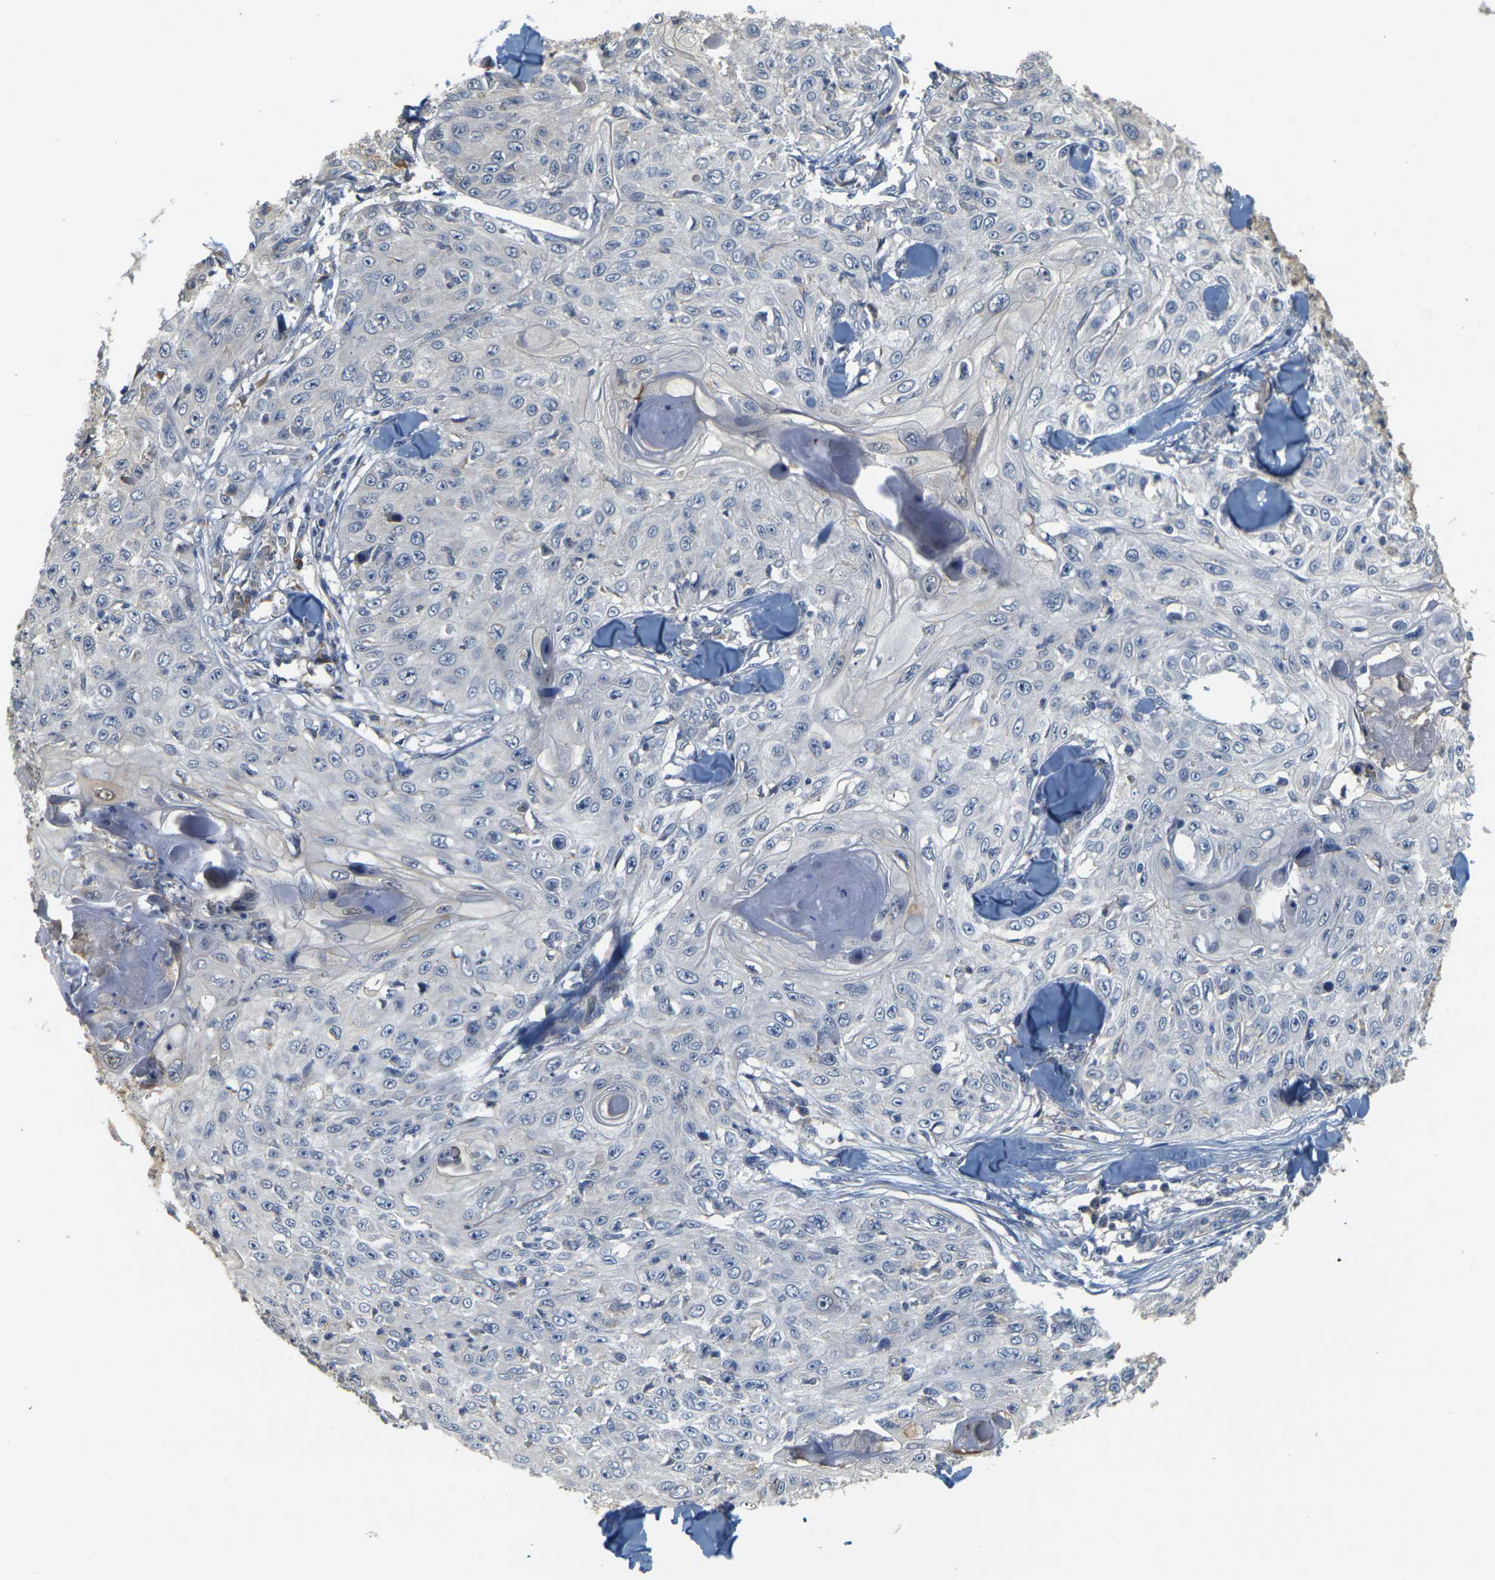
{"staining": {"intensity": "negative", "quantity": "none", "location": "none"}, "tissue": "skin cancer", "cell_type": "Tumor cells", "image_type": "cancer", "snomed": [{"axis": "morphology", "description": "Squamous cell carcinoma, NOS"}, {"axis": "topography", "description": "Skin"}], "caption": "The immunohistochemistry (IHC) image has no significant staining in tumor cells of skin cancer (squamous cell carcinoma) tissue. (DAB immunohistochemistry visualized using brightfield microscopy, high magnification).", "gene": "GDAP1", "patient": {"sex": "male", "age": 86}}